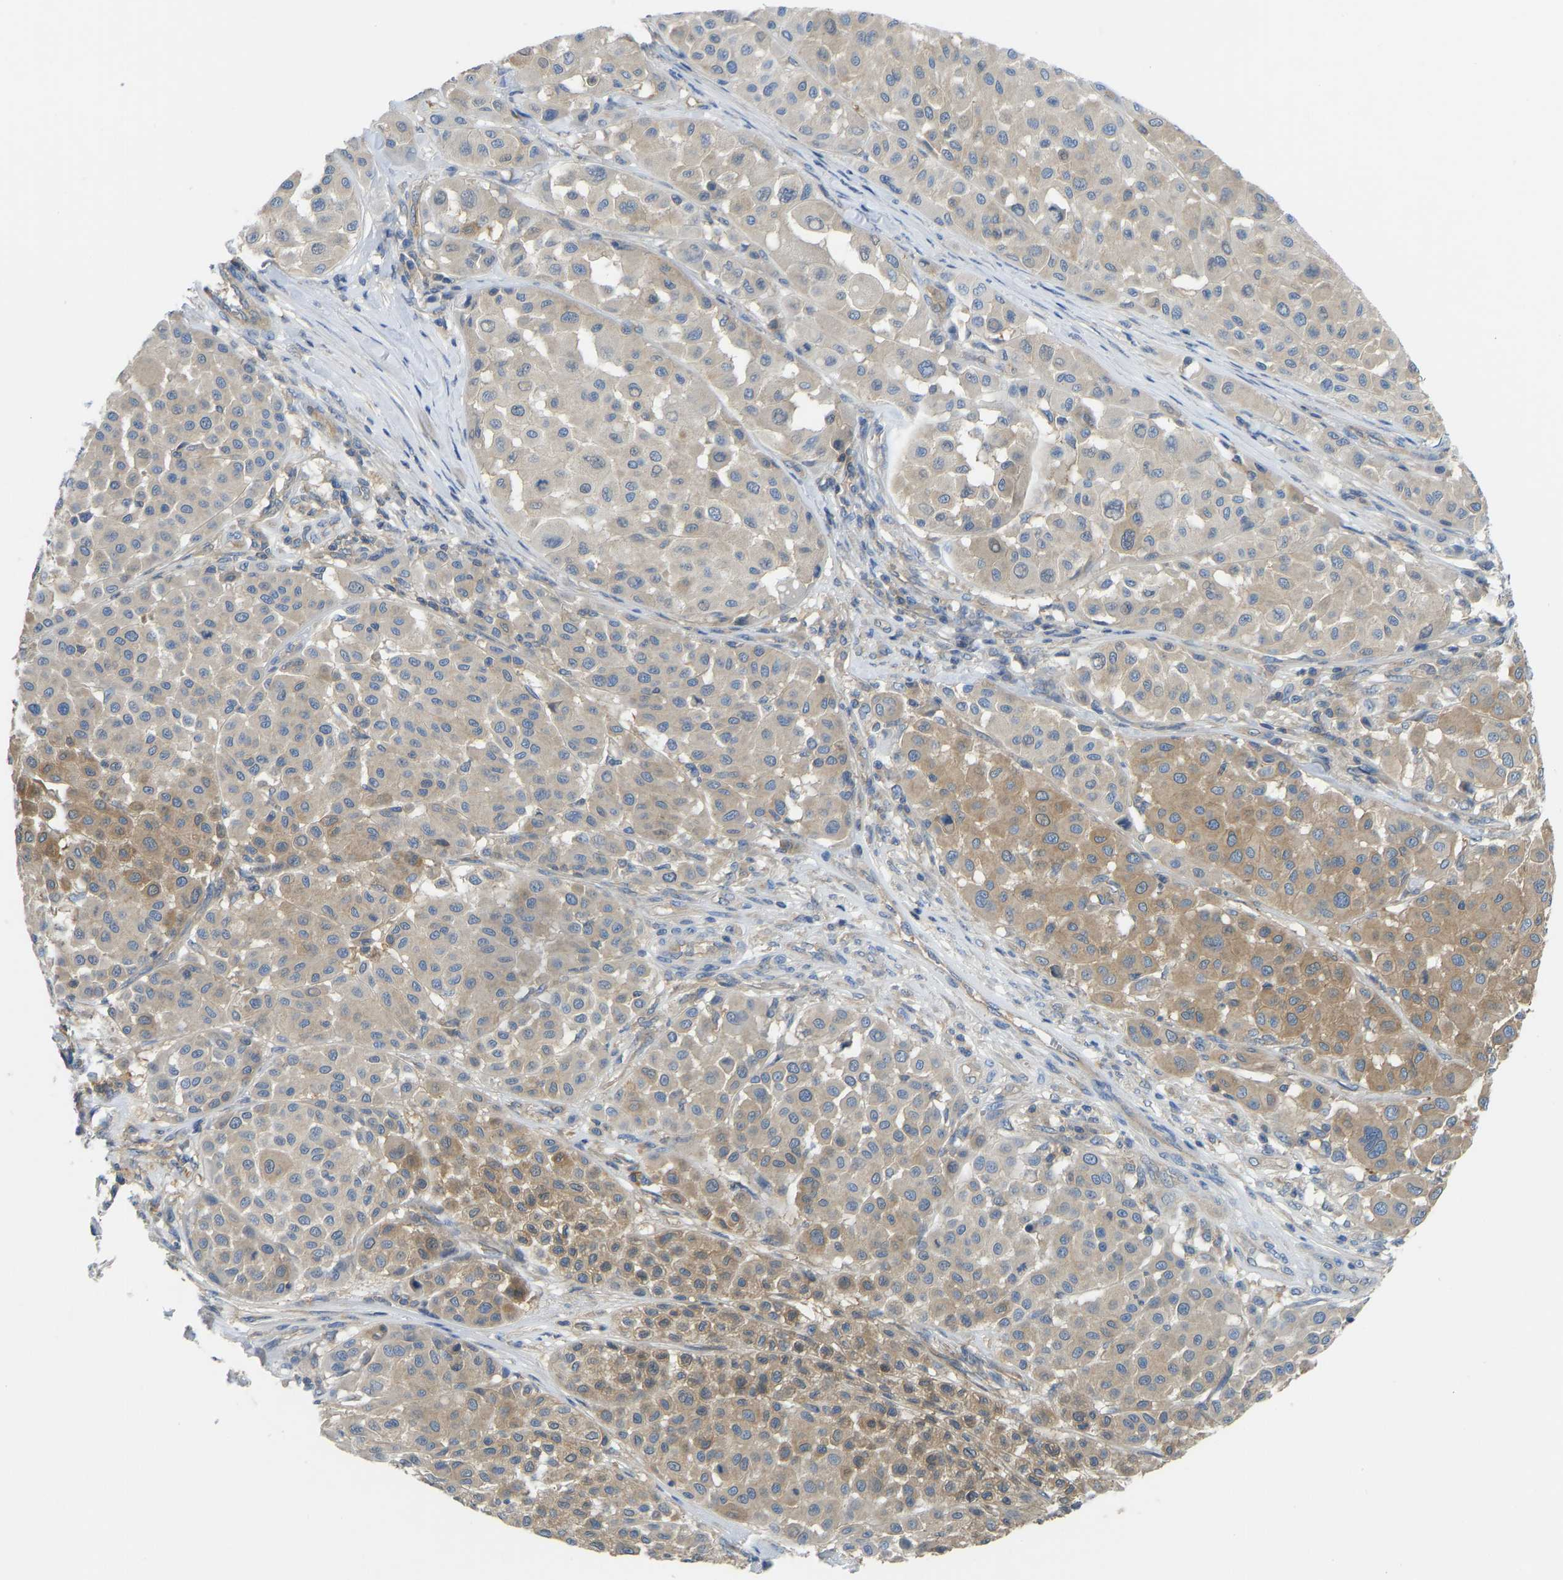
{"staining": {"intensity": "weak", "quantity": ">75%", "location": "cytoplasmic/membranous"}, "tissue": "melanoma", "cell_type": "Tumor cells", "image_type": "cancer", "snomed": [{"axis": "morphology", "description": "Malignant melanoma, Metastatic site"}, {"axis": "topography", "description": "Soft tissue"}], "caption": "DAB (3,3'-diaminobenzidine) immunohistochemical staining of melanoma demonstrates weak cytoplasmic/membranous protein expression in approximately >75% of tumor cells.", "gene": "PPP3CA", "patient": {"sex": "male", "age": 41}}